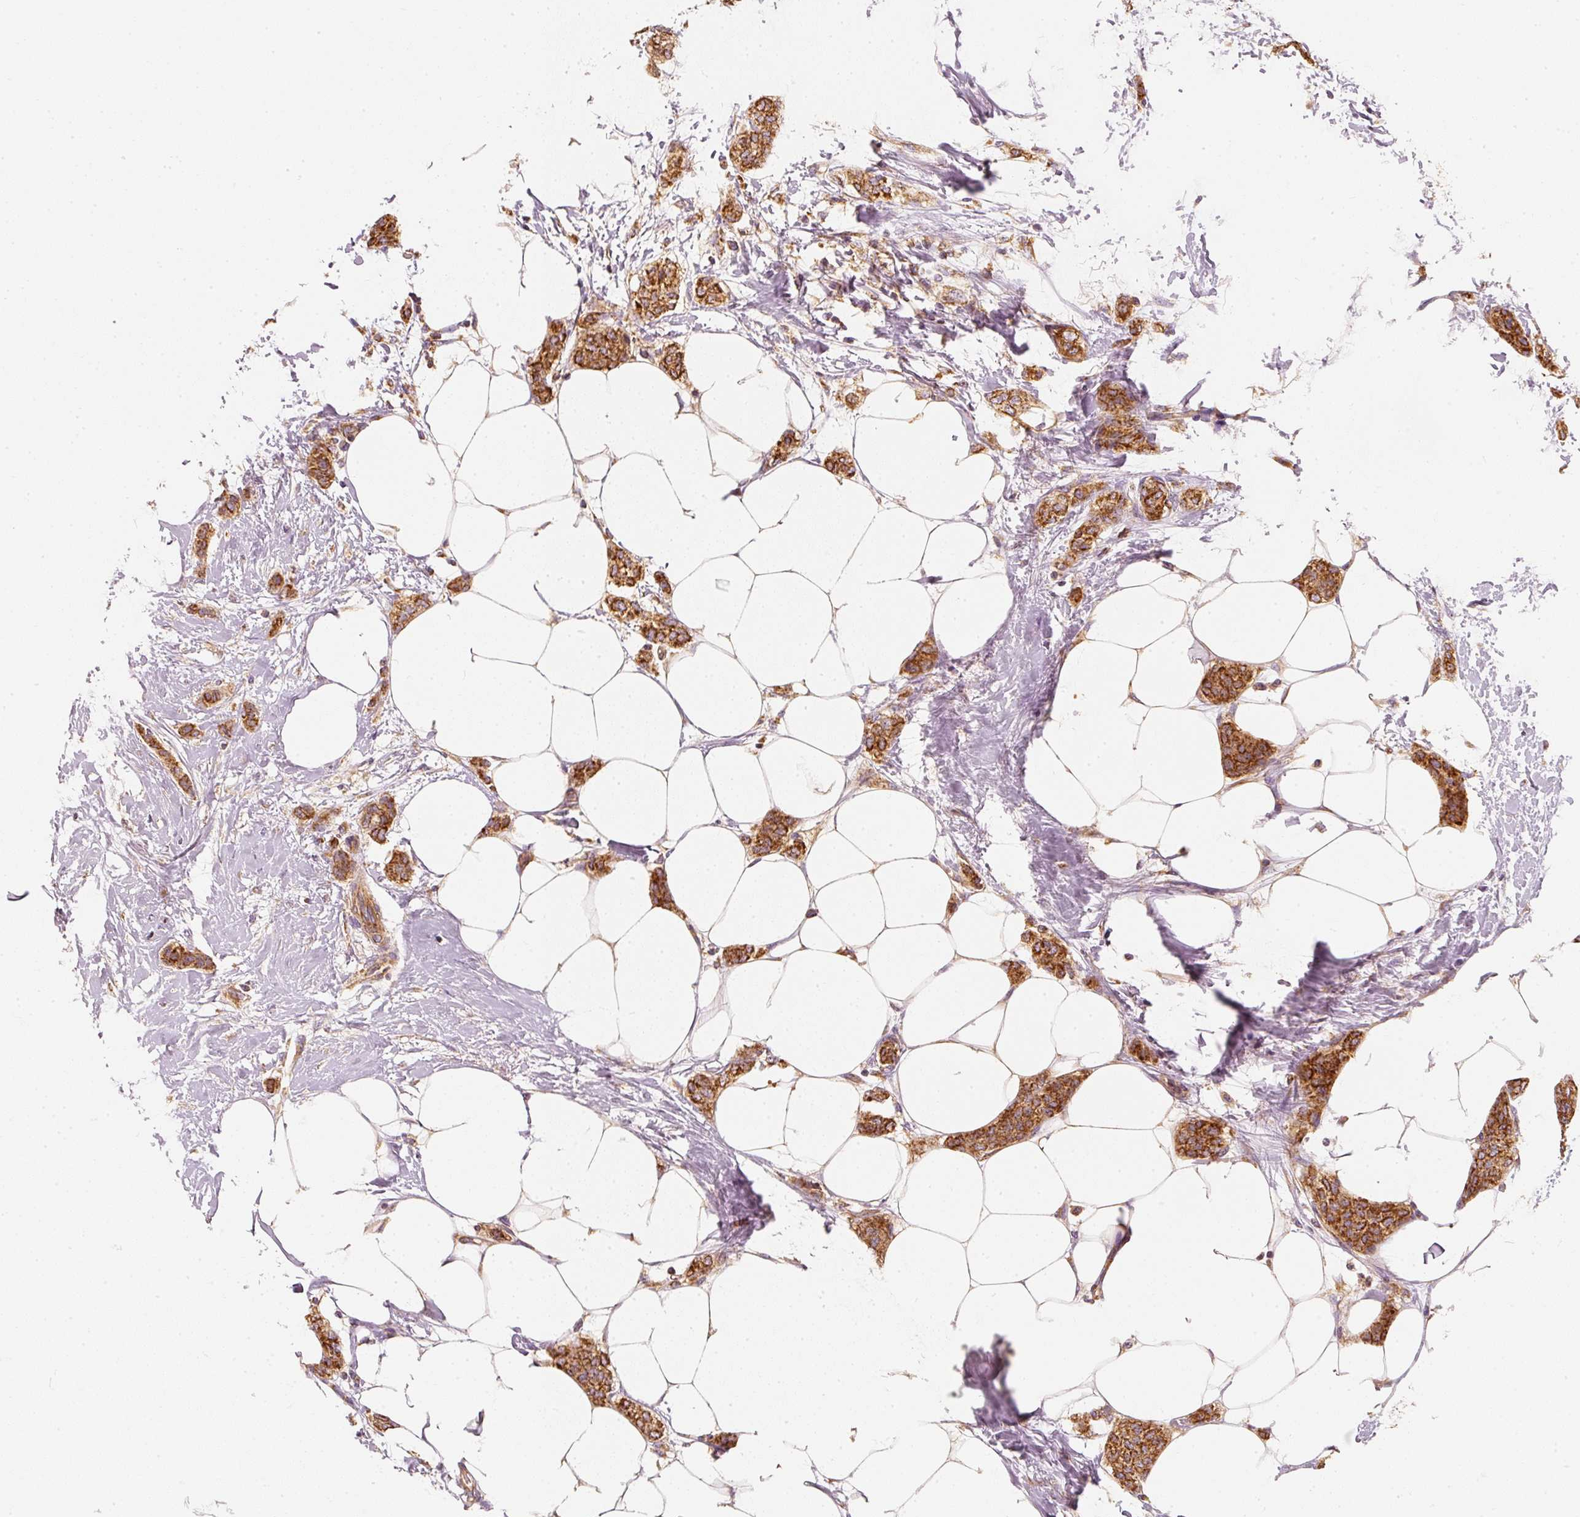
{"staining": {"intensity": "strong", "quantity": ">75%", "location": "cytoplasmic/membranous"}, "tissue": "breast cancer", "cell_type": "Tumor cells", "image_type": "cancer", "snomed": [{"axis": "morphology", "description": "Duct carcinoma"}, {"axis": "topography", "description": "Breast"}], "caption": "High-magnification brightfield microscopy of breast cancer (infiltrating ductal carcinoma) stained with DAB (3,3'-diaminobenzidine) (brown) and counterstained with hematoxylin (blue). tumor cells exhibit strong cytoplasmic/membranous positivity is seen in about>75% of cells. Nuclei are stained in blue.", "gene": "TOMM40", "patient": {"sex": "female", "age": 72}}